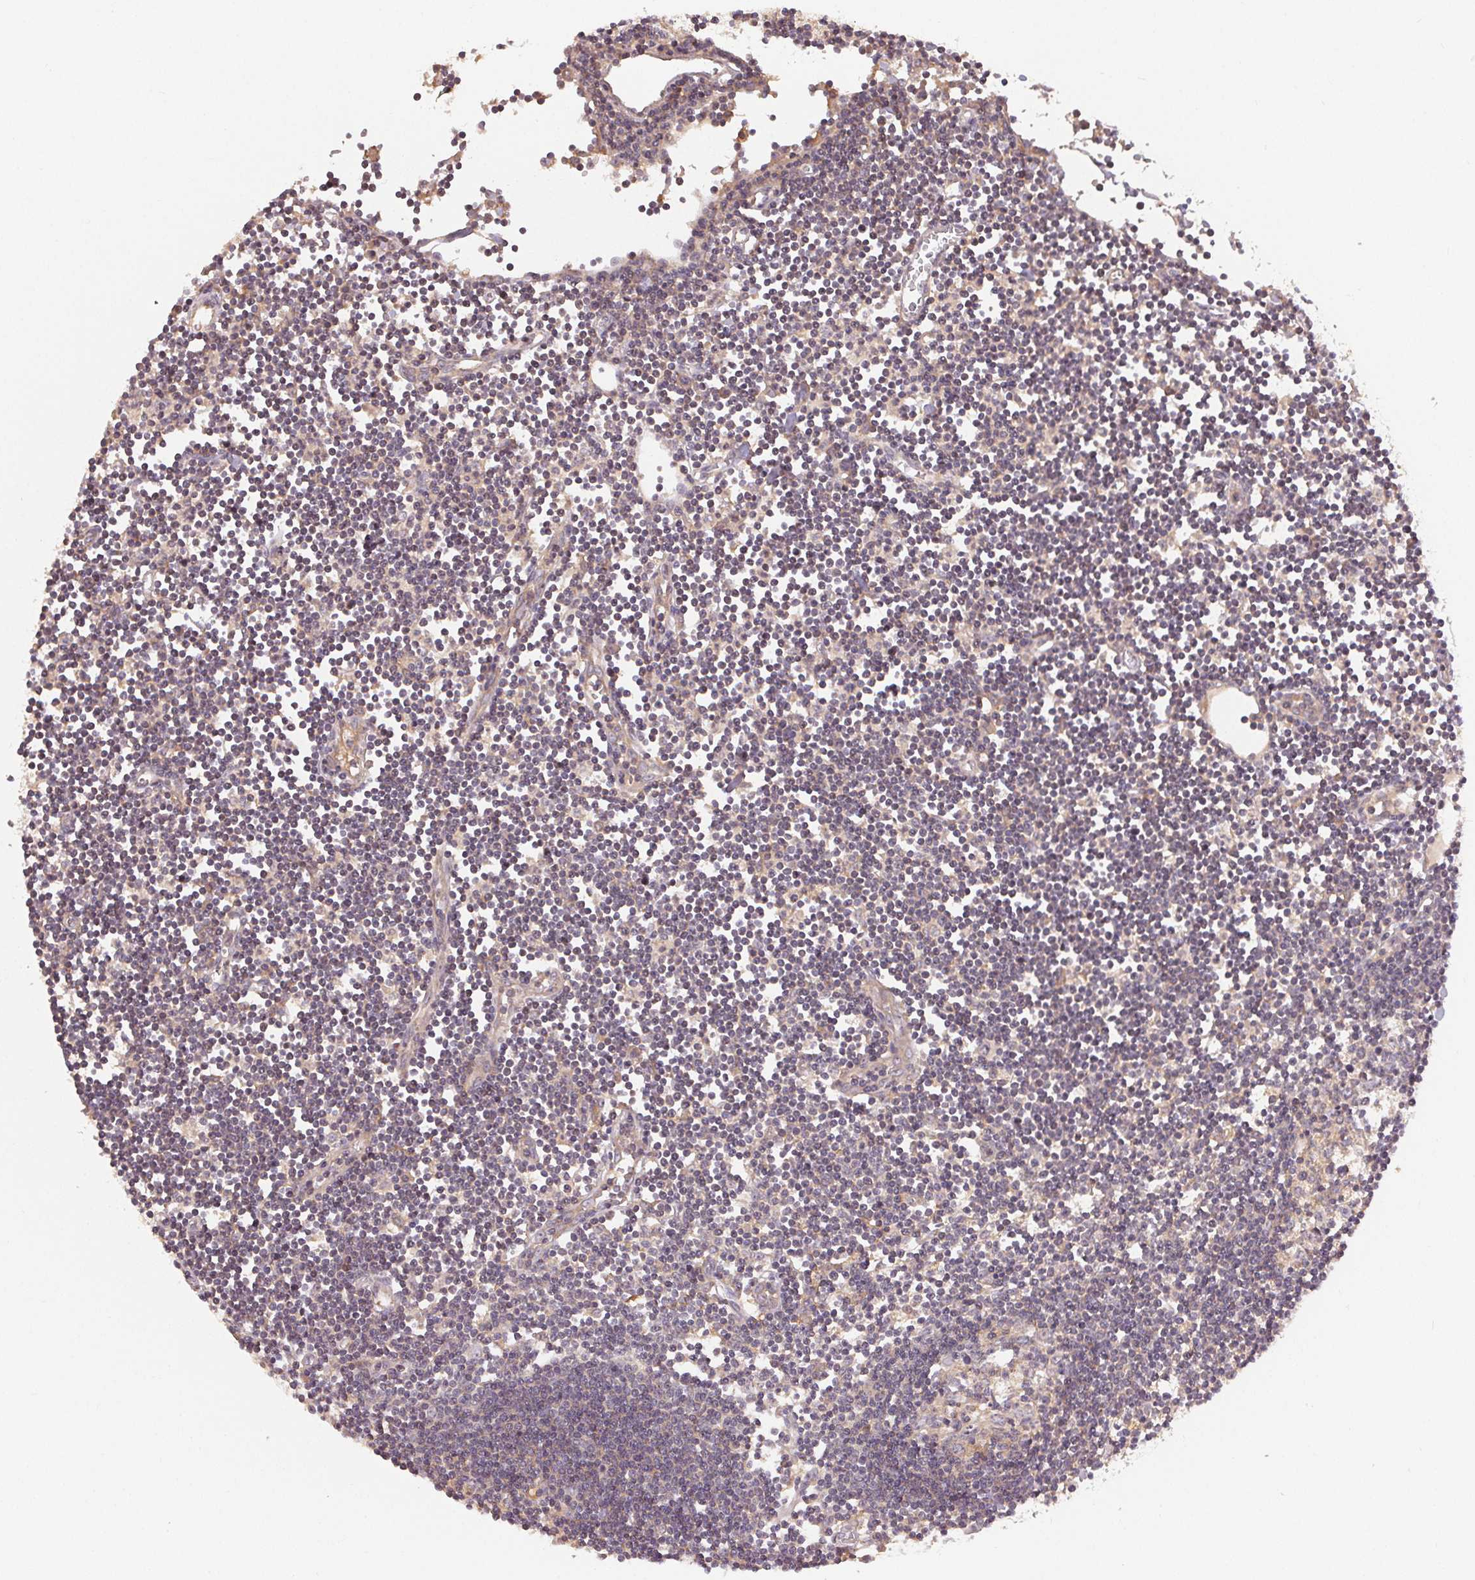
{"staining": {"intensity": "negative", "quantity": "none", "location": "none"}, "tissue": "lymph node", "cell_type": "Germinal center cells", "image_type": "normal", "snomed": [{"axis": "morphology", "description": "Normal tissue, NOS"}, {"axis": "topography", "description": "Lymph node"}], "caption": "Germinal center cells show no significant protein expression in normal lymph node. (Brightfield microscopy of DAB (3,3'-diaminobenzidine) immunohistochemistry at high magnification).", "gene": "MAPKAPK2", "patient": {"sex": "female", "age": 65}}